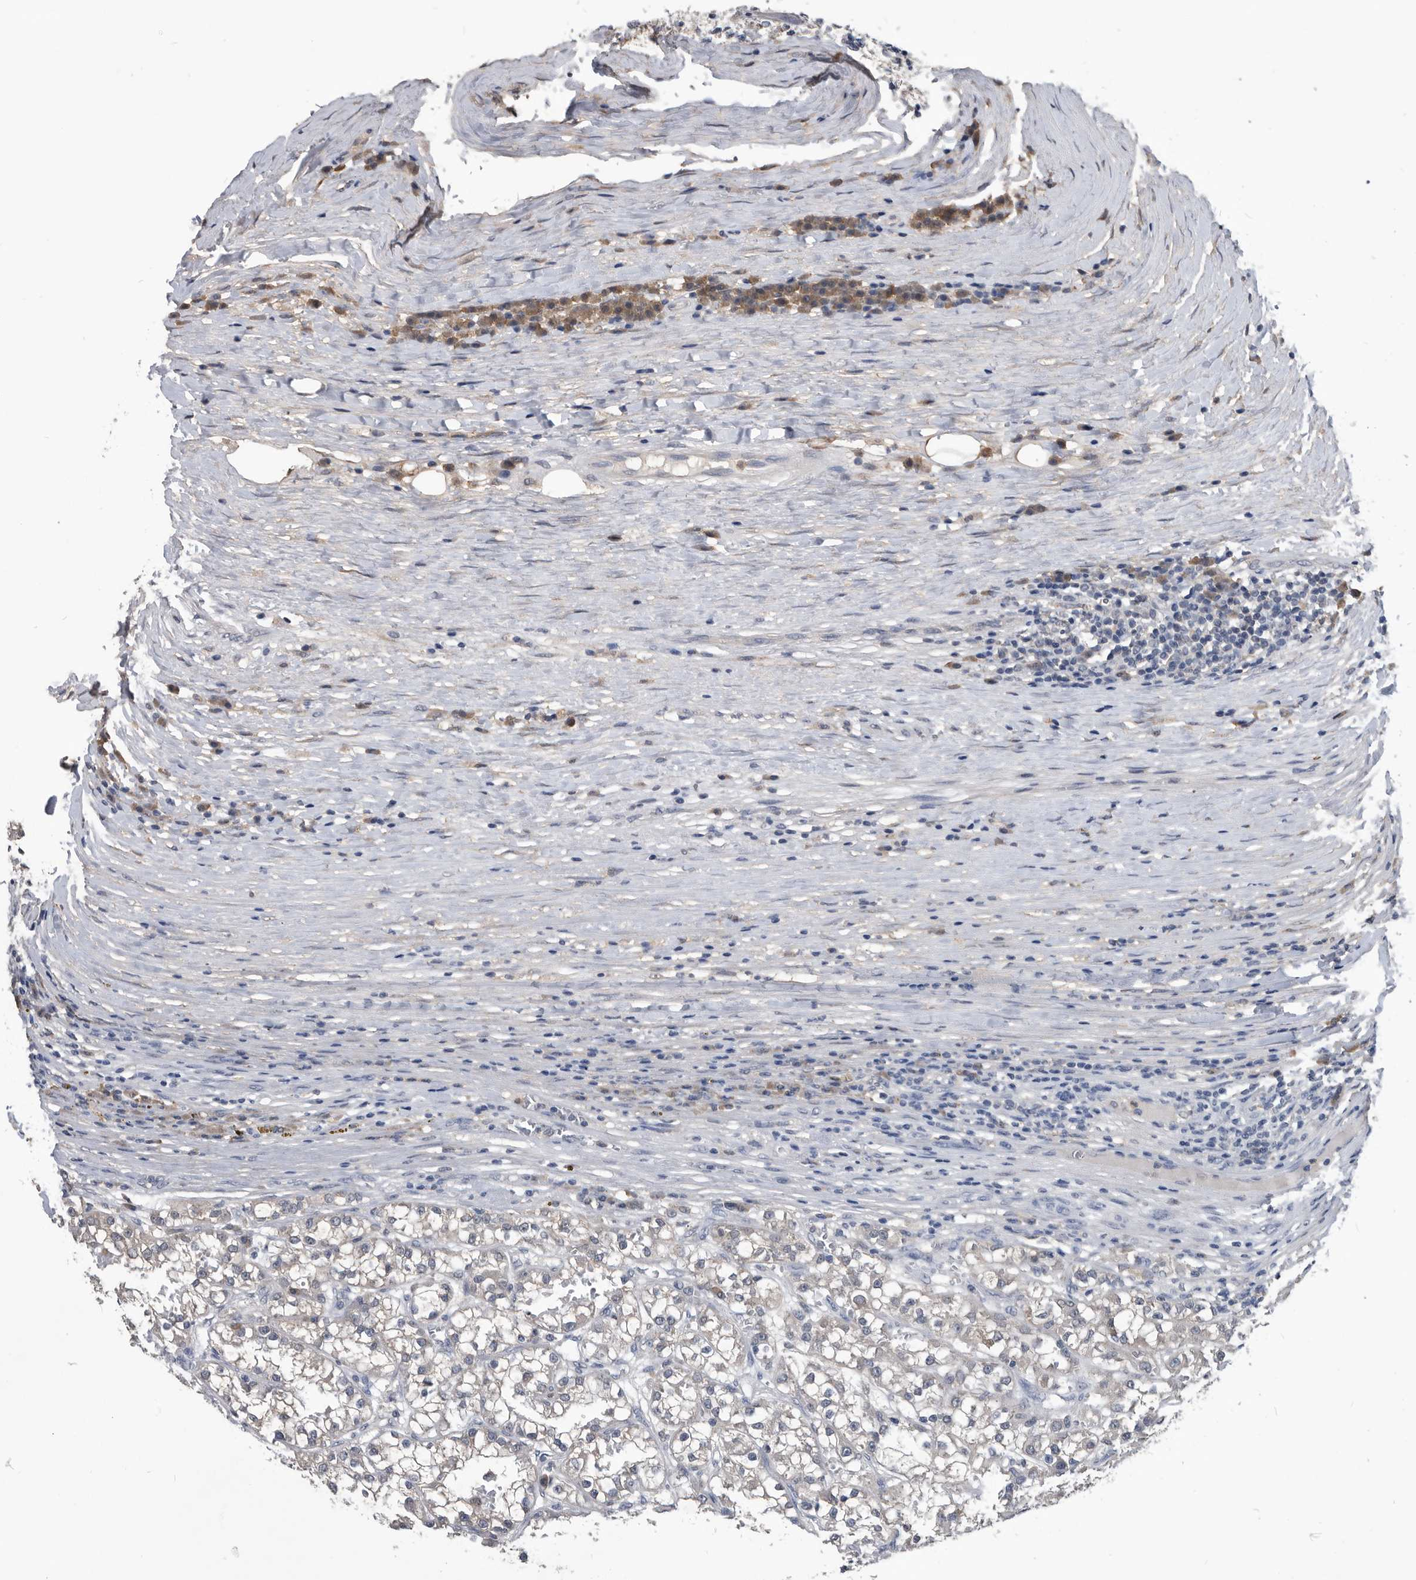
{"staining": {"intensity": "negative", "quantity": "none", "location": "none"}, "tissue": "renal cancer", "cell_type": "Tumor cells", "image_type": "cancer", "snomed": [{"axis": "morphology", "description": "Adenocarcinoma, NOS"}, {"axis": "topography", "description": "Kidney"}], "caption": "The immunohistochemistry histopathology image has no significant expression in tumor cells of renal cancer (adenocarcinoma) tissue.", "gene": "PDXK", "patient": {"sex": "female", "age": 52}}